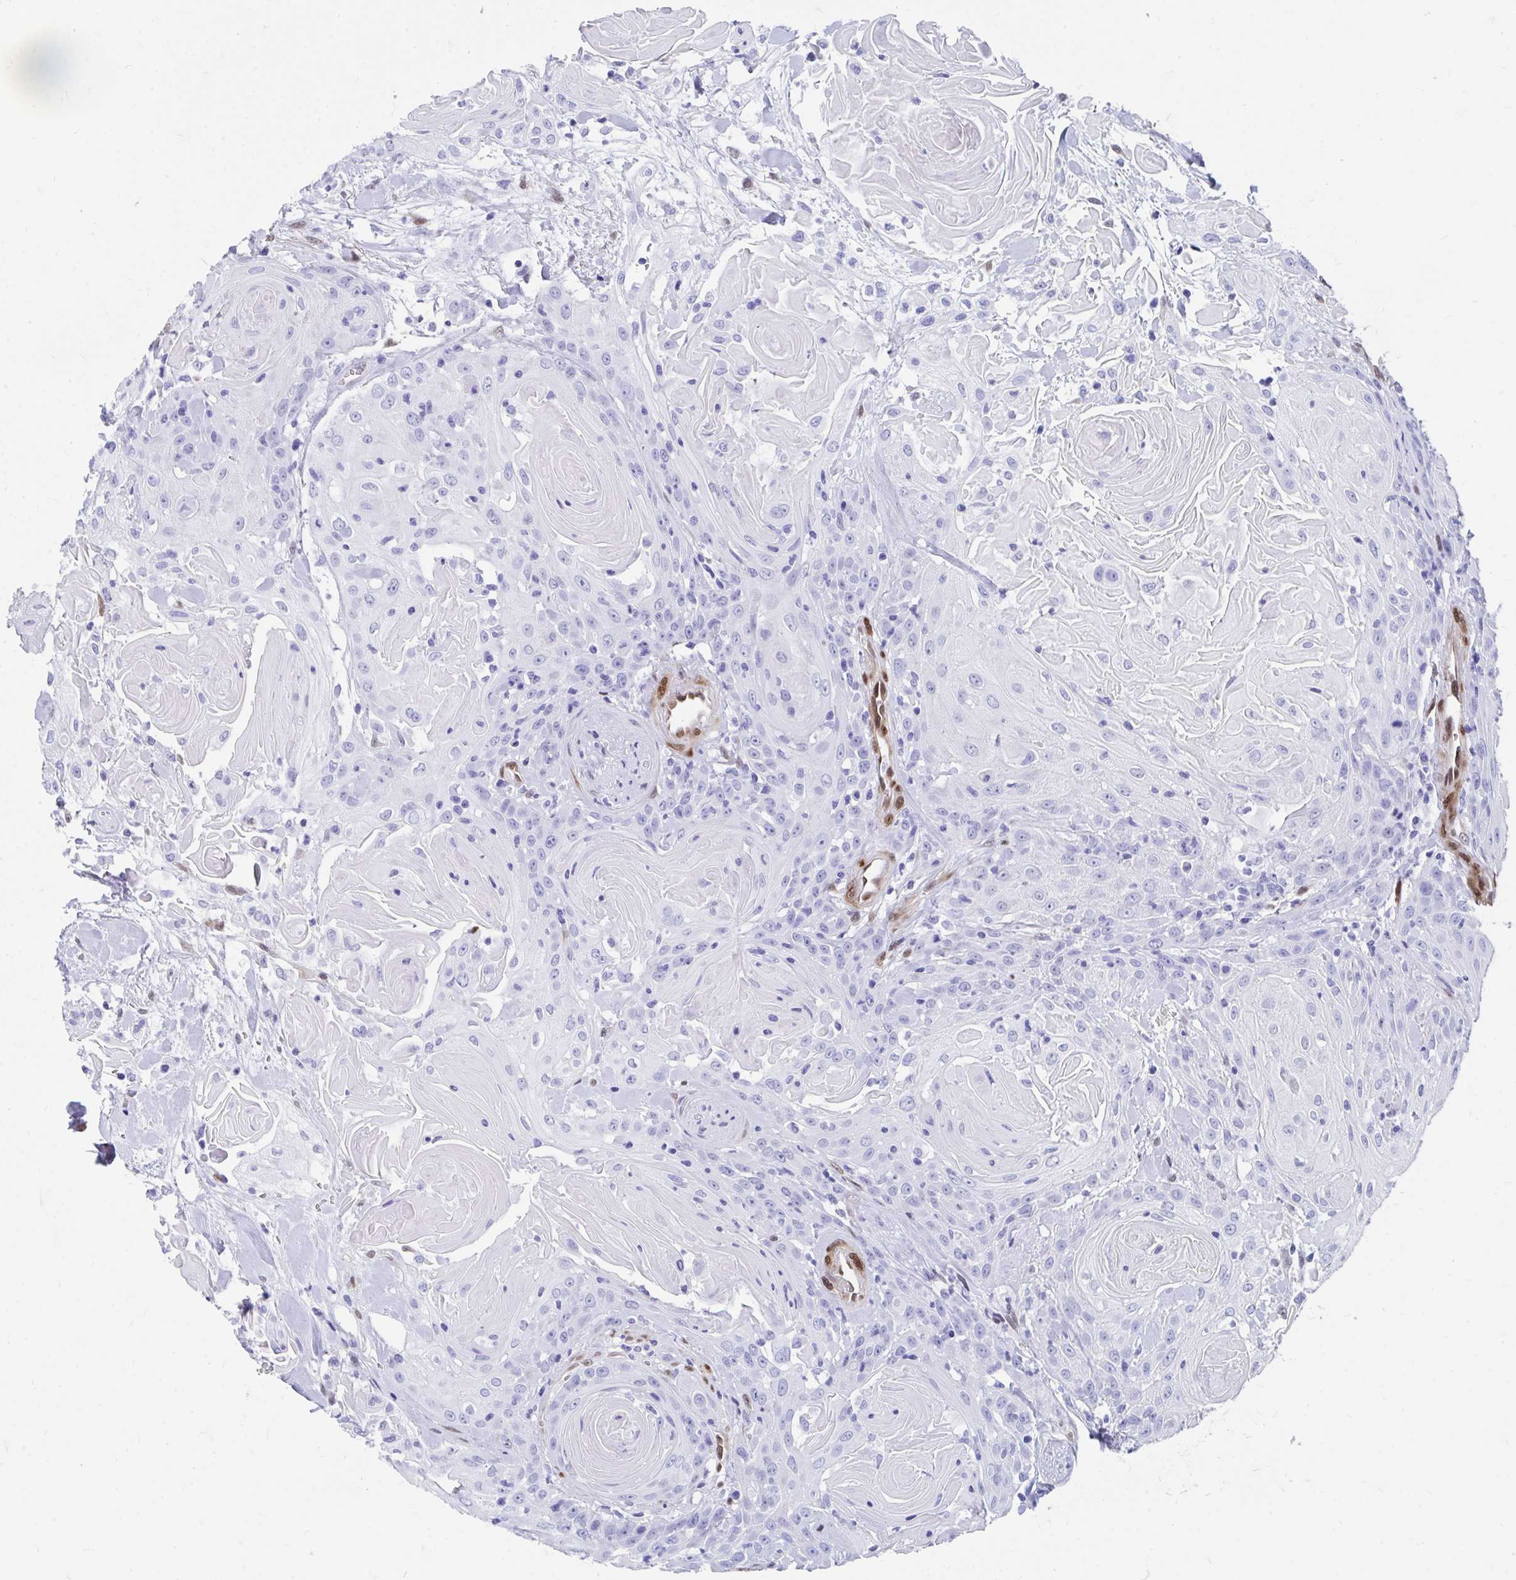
{"staining": {"intensity": "negative", "quantity": "none", "location": "none"}, "tissue": "head and neck cancer", "cell_type": "Tumor cells", "image_type": "cancer", "snomed": [{"axis": "morphology", "description": "Squamous cell carcinoma, NOS"}, {"axis": "topography", "description": "Head-Neck"}], "caption": "High power microscopy photomicrograph of an immunohistochemistry (IHC) photomicrograph of squamous cell carcinoma (head and neck), revealing no significant staining in tumor cells.", "gene": "RBPMS", "patient": {"sex": "female", "age": 84}}